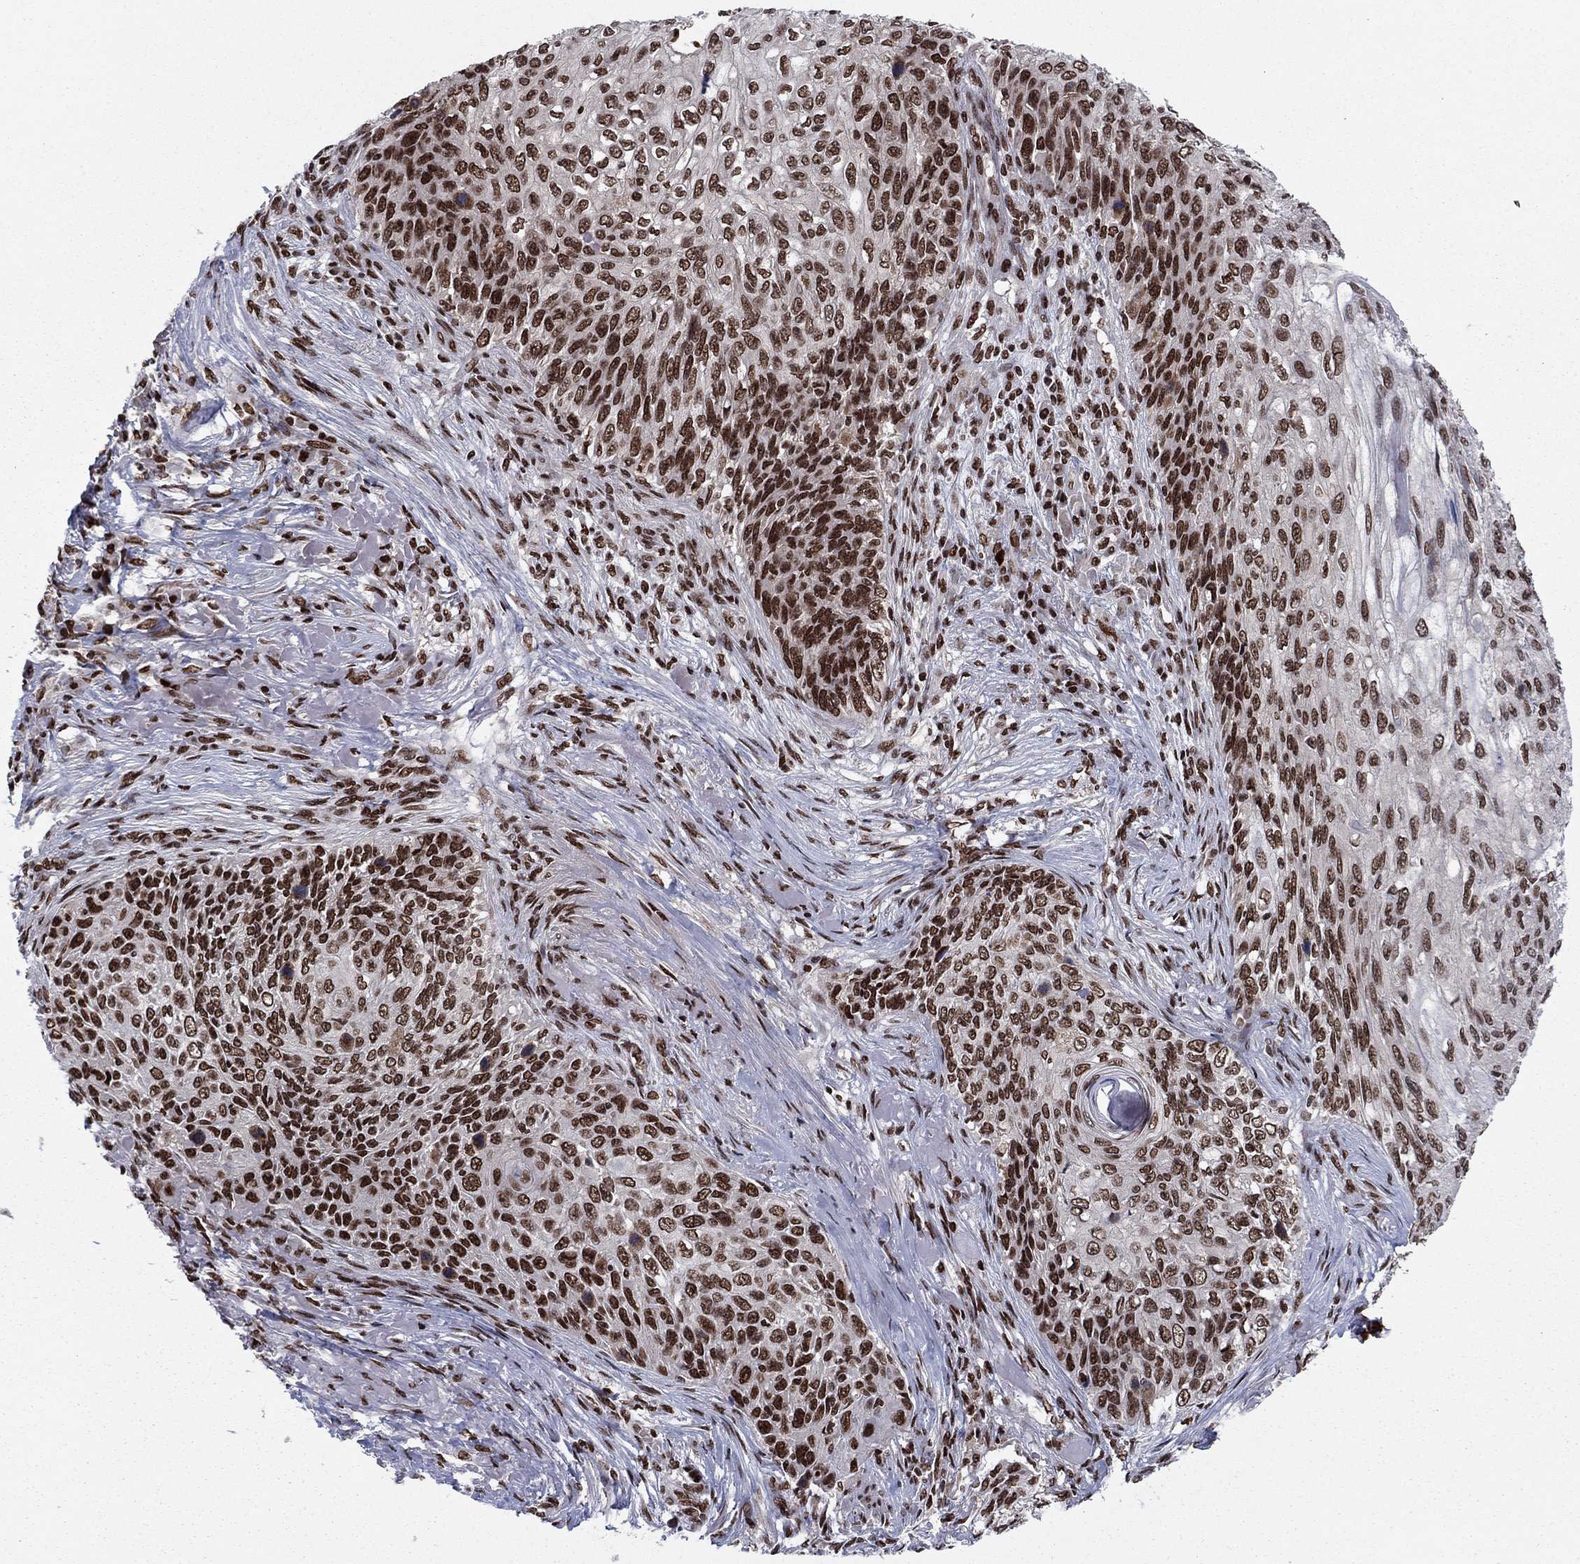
{"staining": {"intensity": "strong", "quantity": ">75%", "location": "nuclear"}, "tissue": "skin cancer", "cell_type": "Tumor cells", "image_type": "cancer", "snomed": [{"axis": "morphology", "description": "Squamous cell carcinoma, NOS"}, {"axis": "topography", "description": "Skin"}], "caption": "Skin cancer (squamous cell carcinoma) stained with a protein marker shows strong staining in tumor cells.", "gene": "USP54", "patient": {"sex": "male", "age": 92}}